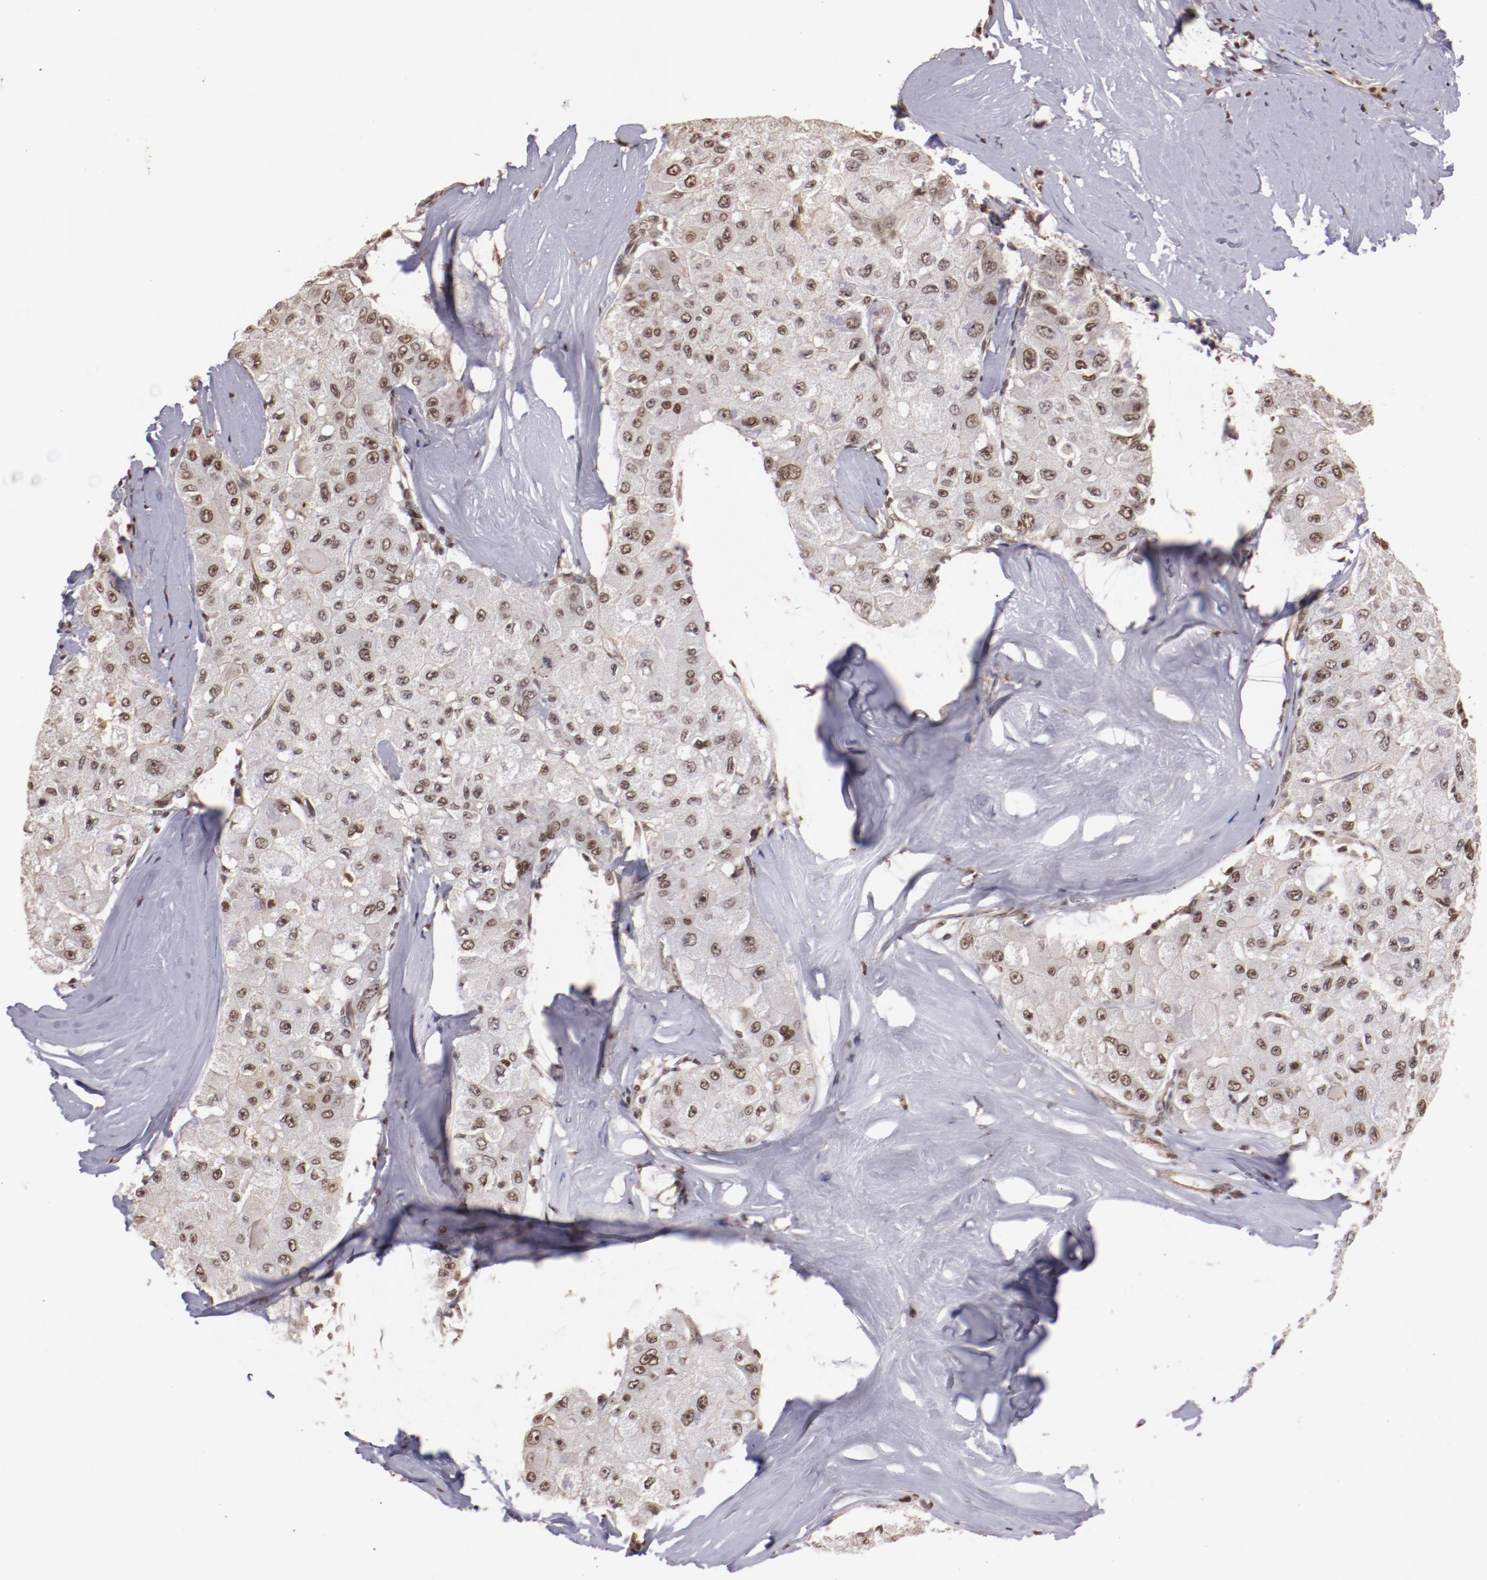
{"staining": {"intensity": "moderate", "quantity": ">75%", "location": "nuclear"}, "tissue": "liver cancer", "cell_type": "Tumor cells", "image_type": "cancer", "snomed": [{"axis": "morphology", "description": "Carcinoma, Hepatocellular, NOS"}, {"axis": "topography", "description": "Liver"}], "caption": "Immunohistochemistry micrograph of neoplastic tissue: human liver cancer stained using immunohistochemistry (IHC) displays medium levels of moderate protein expression localized specifically in the nuclear of tumor cells, appearing as a nuclear brown color.", "gene": "STAG2", "patient": {"sex": "male", "age": 80}}